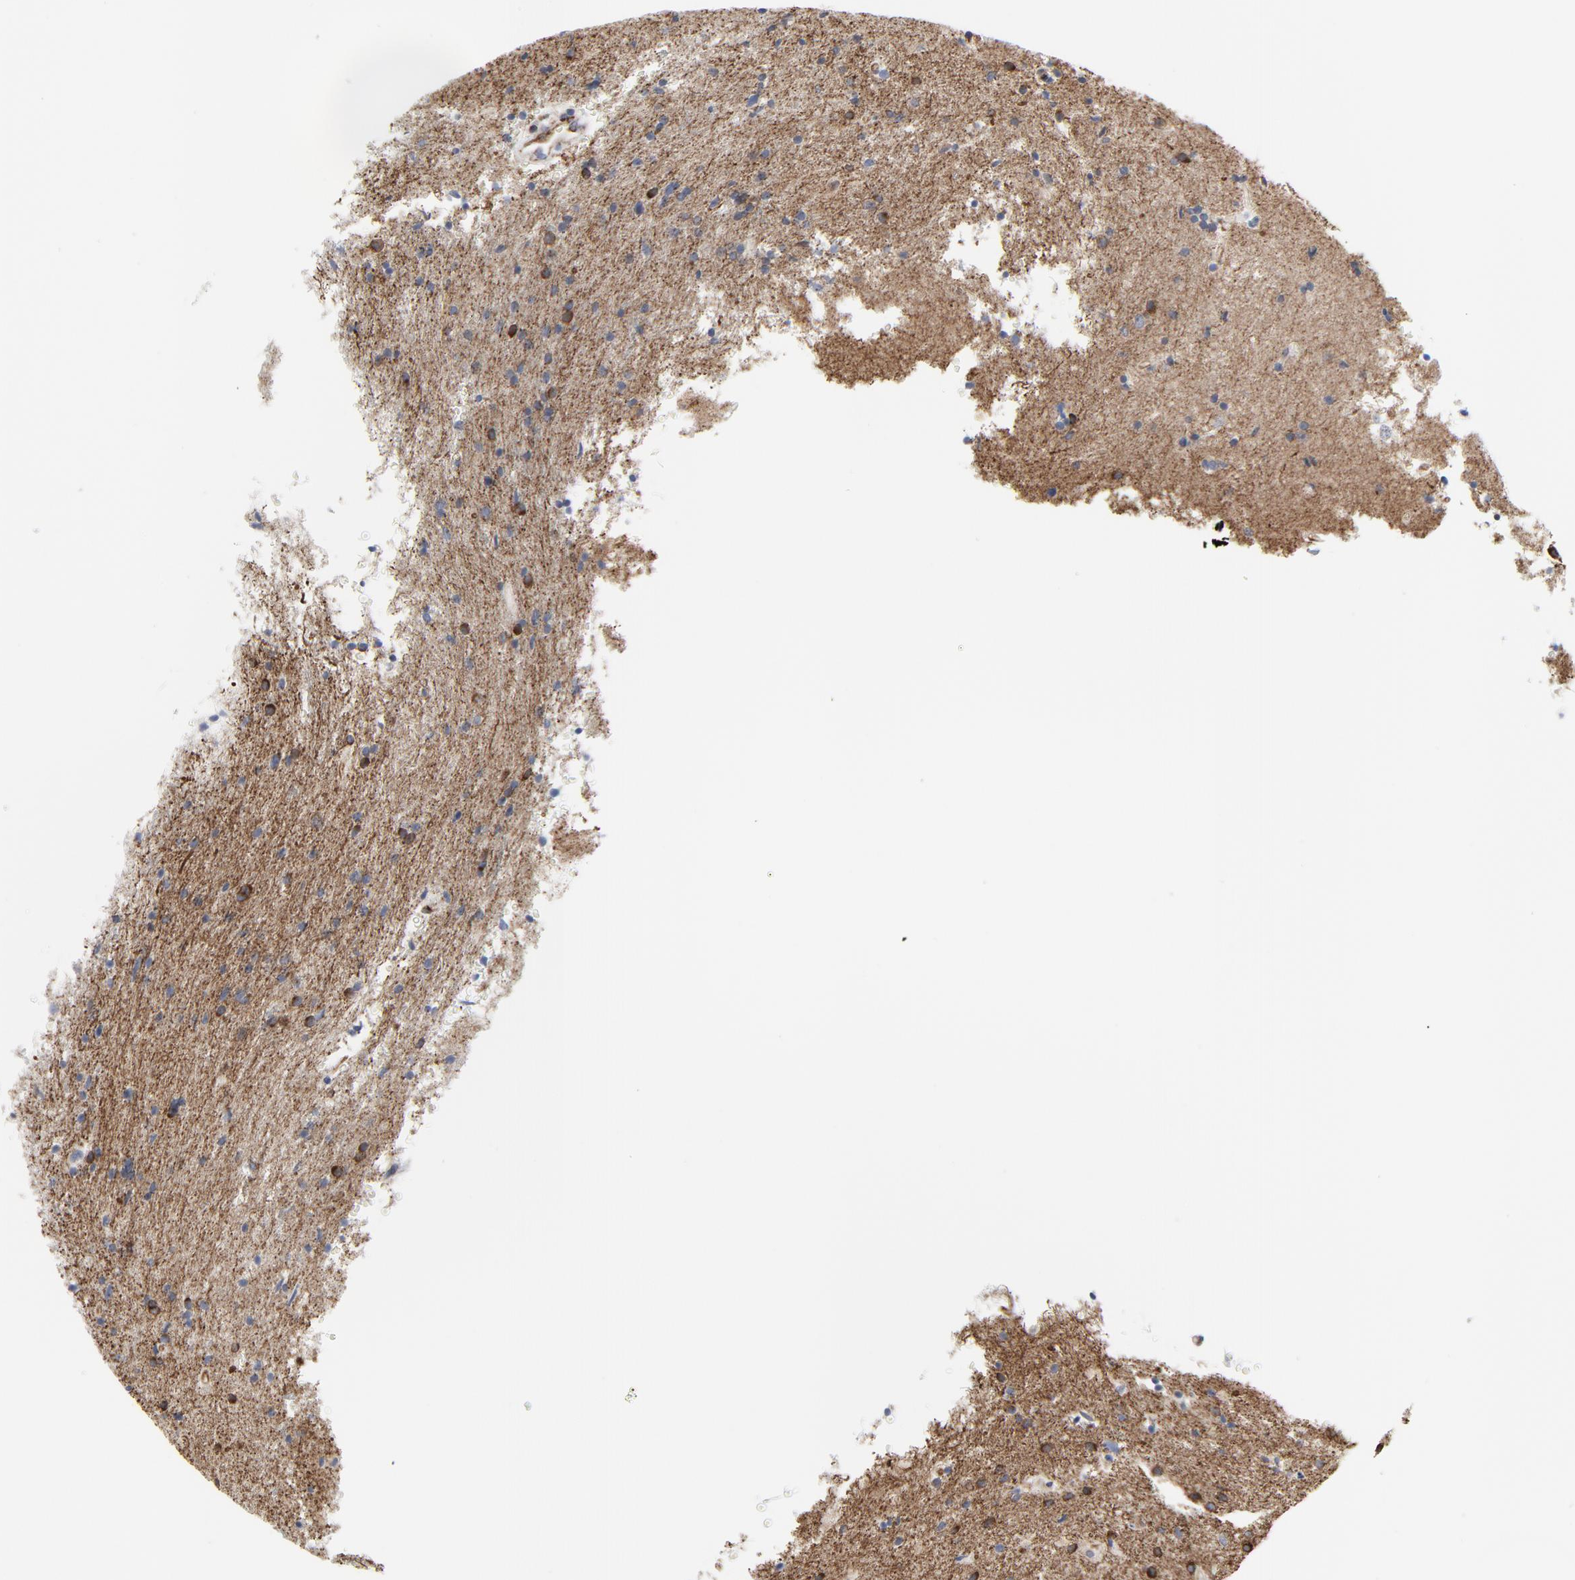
{"staining": {"intensity": "weak", "quantity": "<25%", "location": "cytoplasmic/membranous"}, "tissue": "glioma", "cell_type": "Tumor cells", "image_type": "cancer", "snomed": [{"axis": "morphology", "description": "Glioma, malignant, High grade"}, {"axis": "topography", "description": "Brain"}], "caption": "This is a image of immunohistochemistry staining of glioma, which shows no positivity in tumor cells. The staining is performed using DAB (3,3'-diaminobenzidine) brown chromogen with nuclei counter-stained in using hematoxylin.", "gene": "TUBB1", "patient": {"sex": "male", "age": 33}}